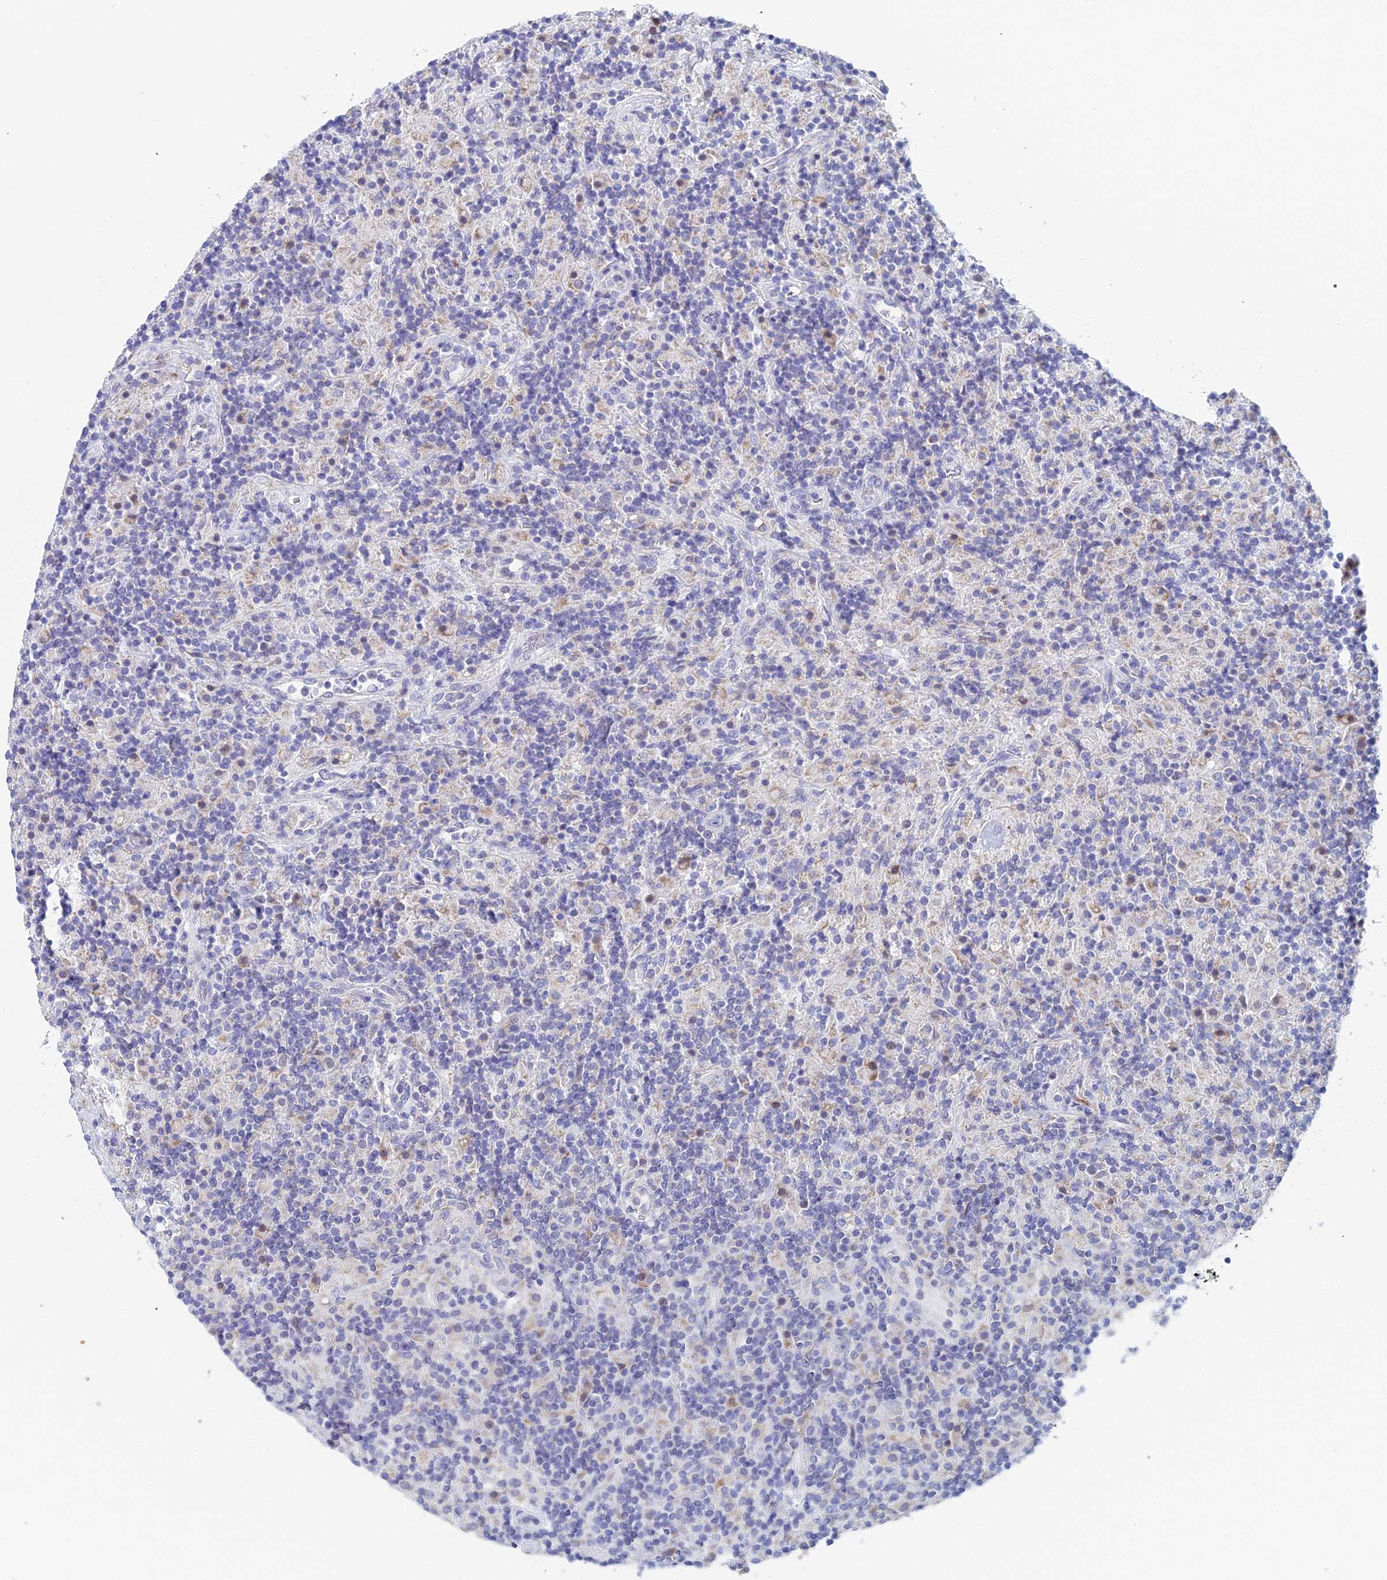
{"staining": {"intensity": "negative", "quantity": "none", "location": "none"}, "tissue": "lymphoma", "cell_type": "Tumor cells", "image_type": "cancer", "snomed": [{"axis": "morphology", "description": "Hodgkin's disease, NOS"}, {"axis": "topography", "description": "Lymph node"}], "caption": "Tumor cells show no significant expression in Hodgkin's disease. (Brightfield microscopy of DAB (3,3'-diaminobenzidine) immunohistochemistry at high magnification).", "gene": "ACSM1", "patient": {"sex": "male", "age": 70}}